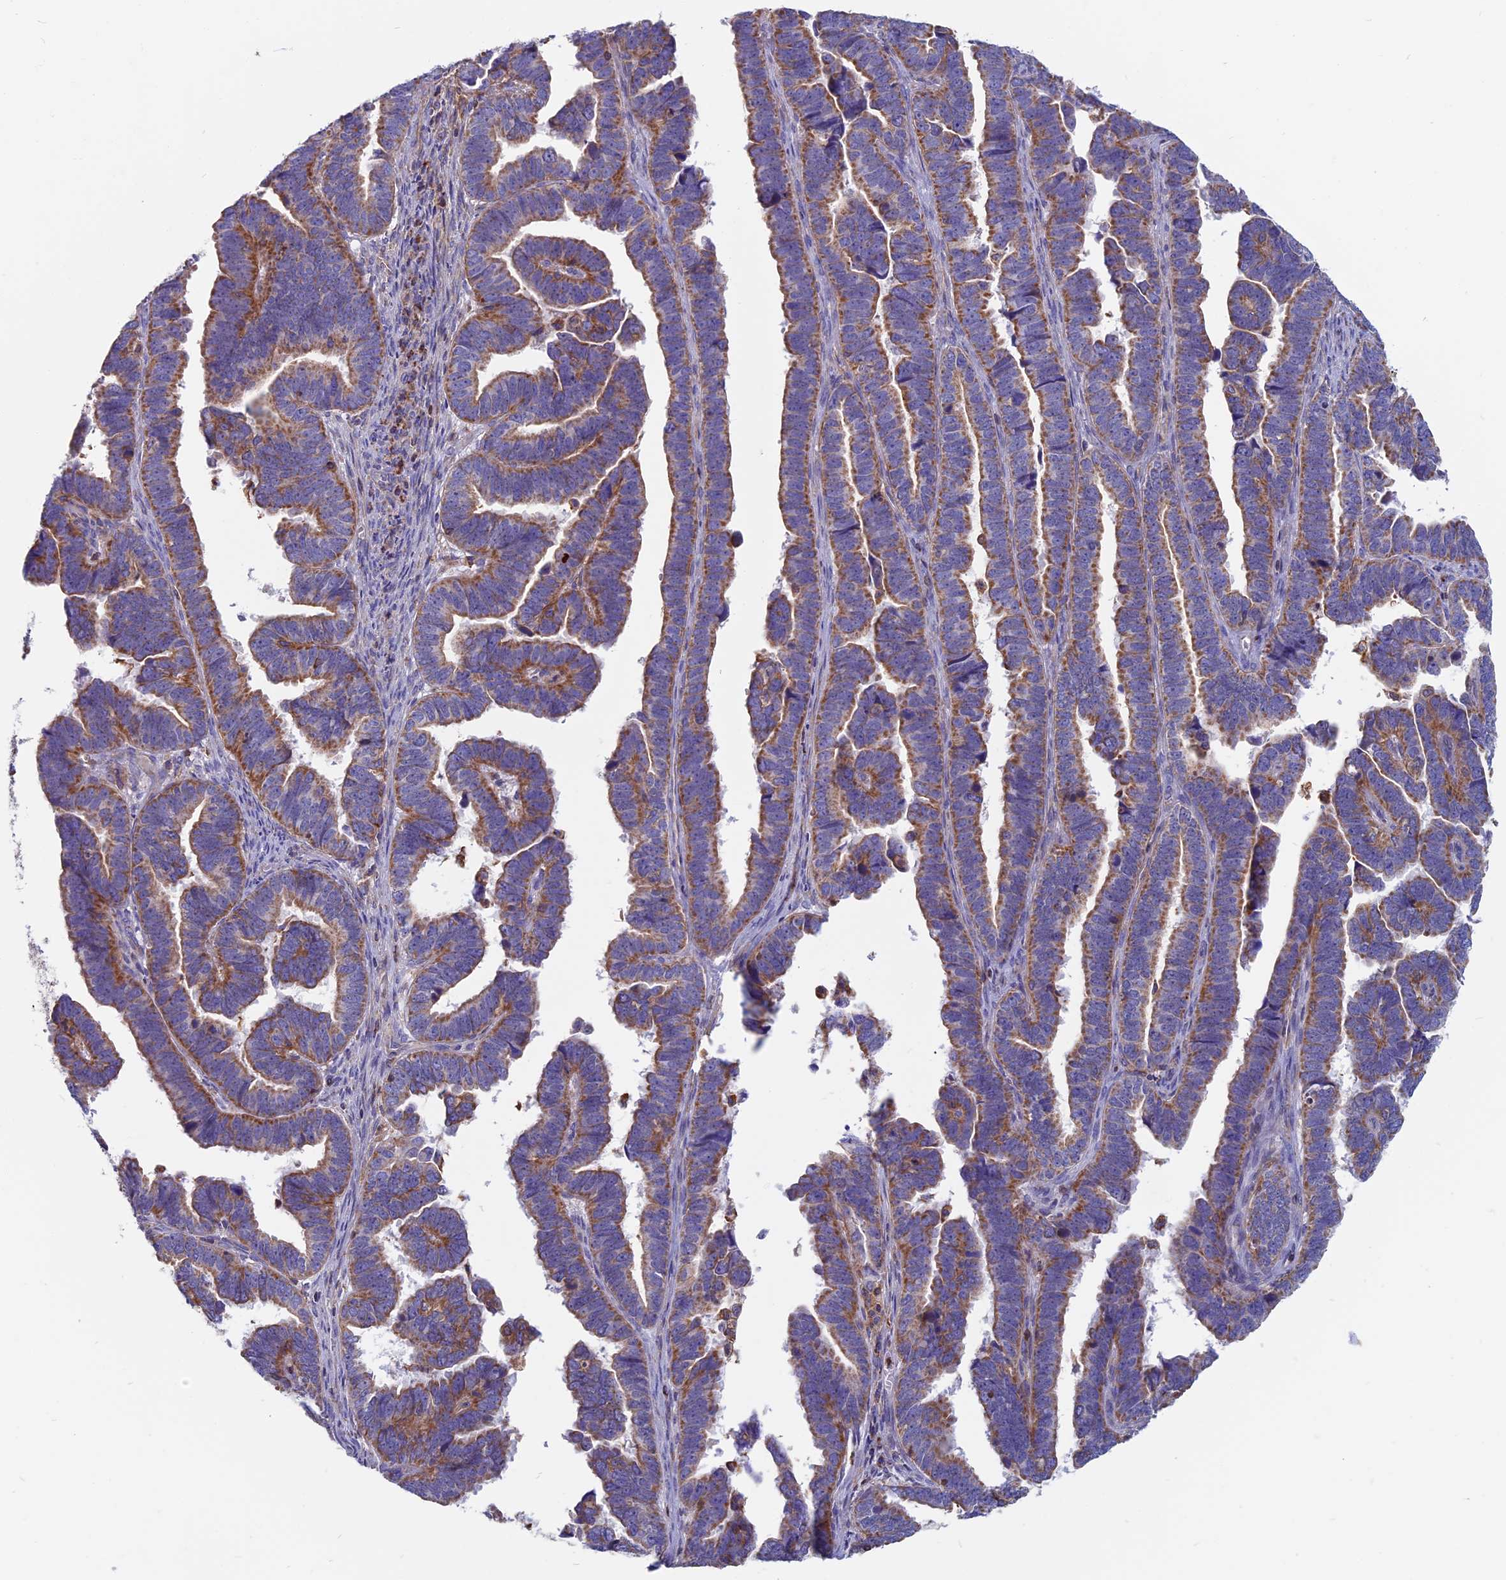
{"staining": {"intensity": "moderate", "quantity": ">75%", "location": "cytoplasmic/membranous"}, "tissue": "endometrial cancer", "cell_type": "Tumor cells", "image_type": "cancer", "snomed": [{"axis": "morphology", "description": "Adenocarcinoma, NOS"}, {"axis": "topography", "description": "Endometrium"}], "caption": "DAB immunohistochemical staining of adenocarcinoma (endometrial) shows moderate cytoplasmic/membranous protein staining in approximately >75% of tumor cells. The protein is shown in brown color, while the nuclei are stained blue.", "gene": "HSD17B8", "patient": {"sex": "female", "age": 75}}